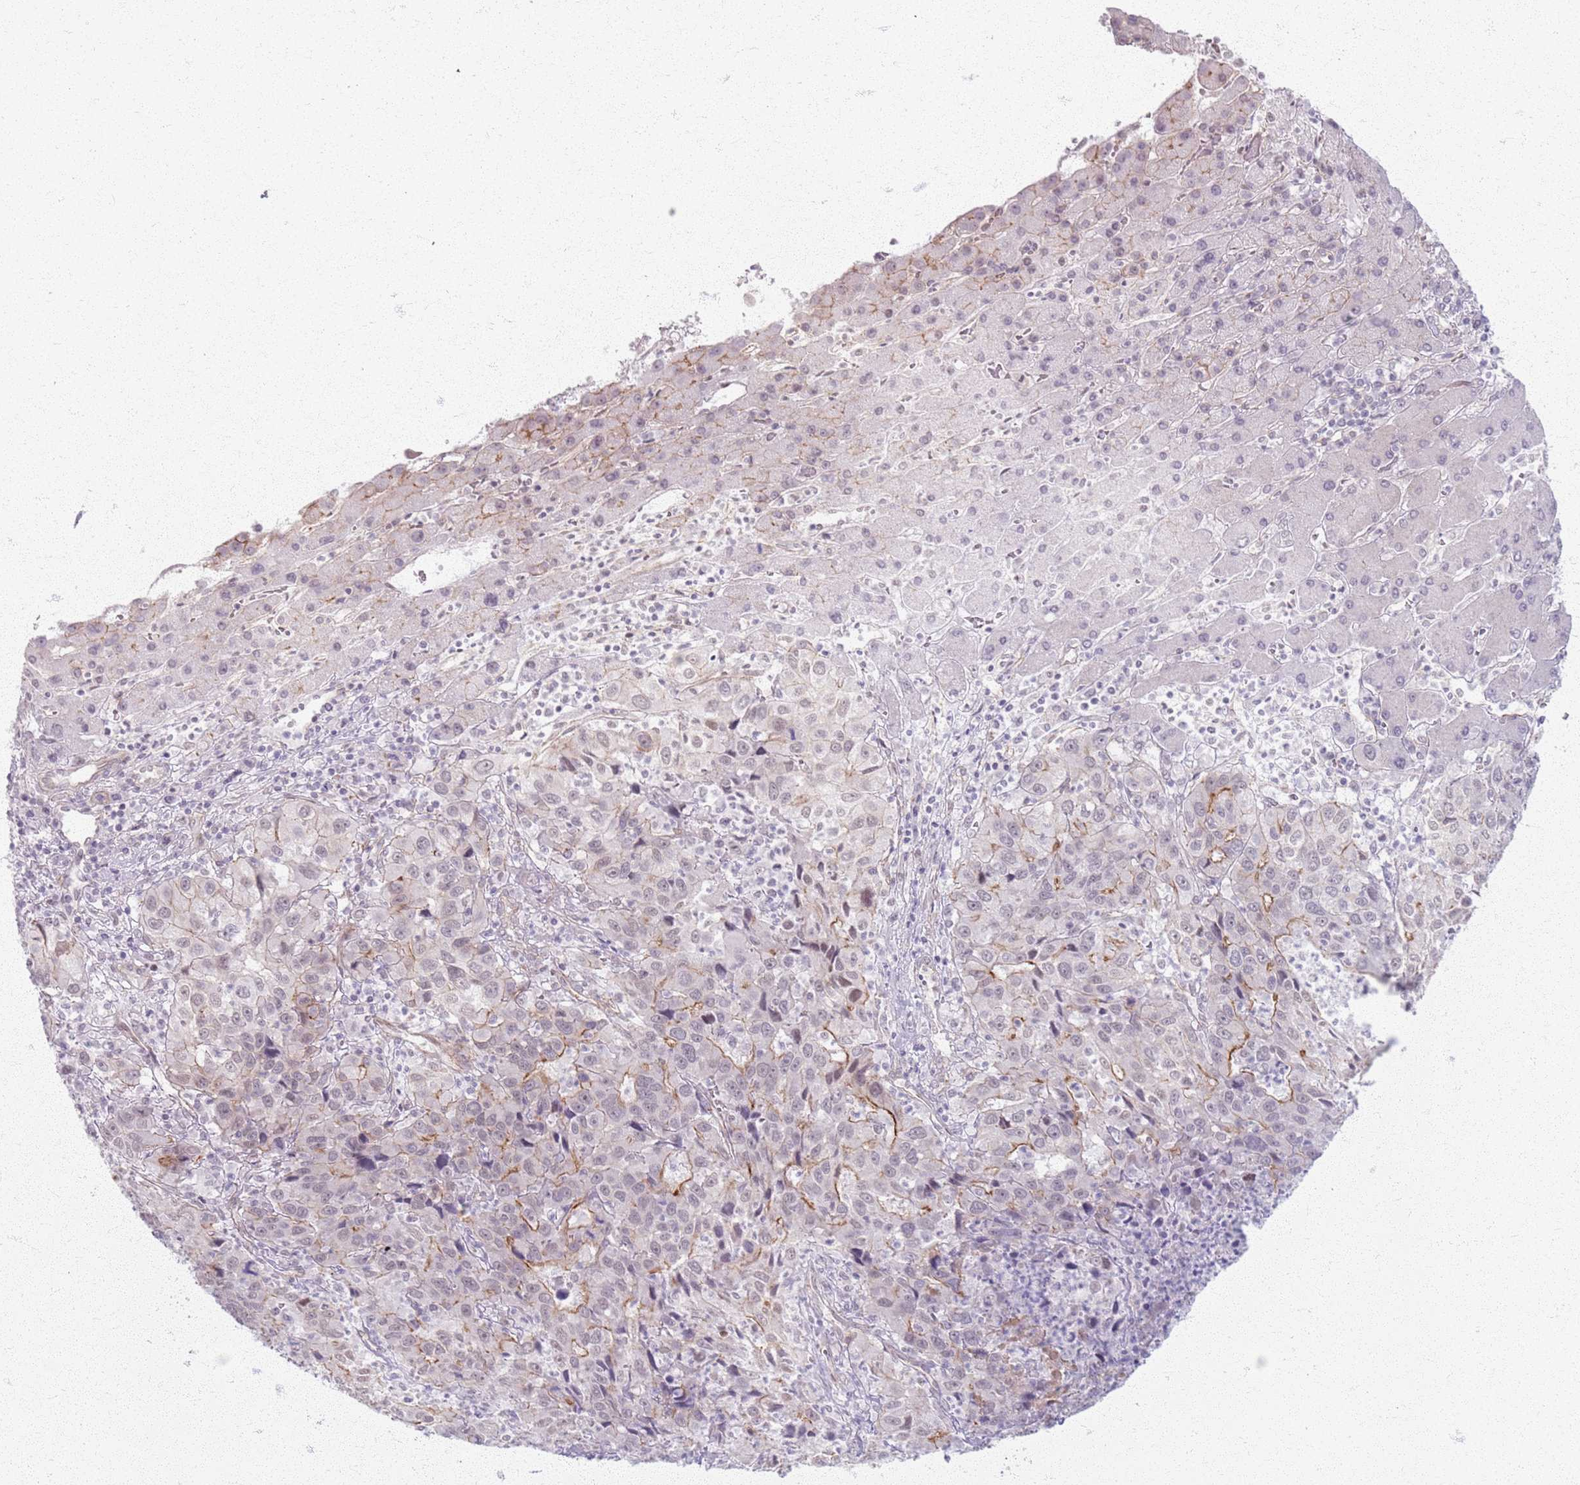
{"staining": {"intensity": "moderate", "quantity": "<25%", "location": "cytoplasmic/membranous"}, "tissue": "liver cancer", "cell_type": "Tumor cells", "image_type": "cancer", "snomed": [{"axis": "morphology", "description": "Carcinoma, Hepatocellular, NOS"}, {"axis": "topography", "description": "Liver"}], "caption": "Moderate cytoplasmic/membranous protein positivity is identified in approximately <25% of tumor cells in hepatocellular carcinoma (liver).", "gene": "KCNA5", "patient": {"sex": "male", "age": 63}}